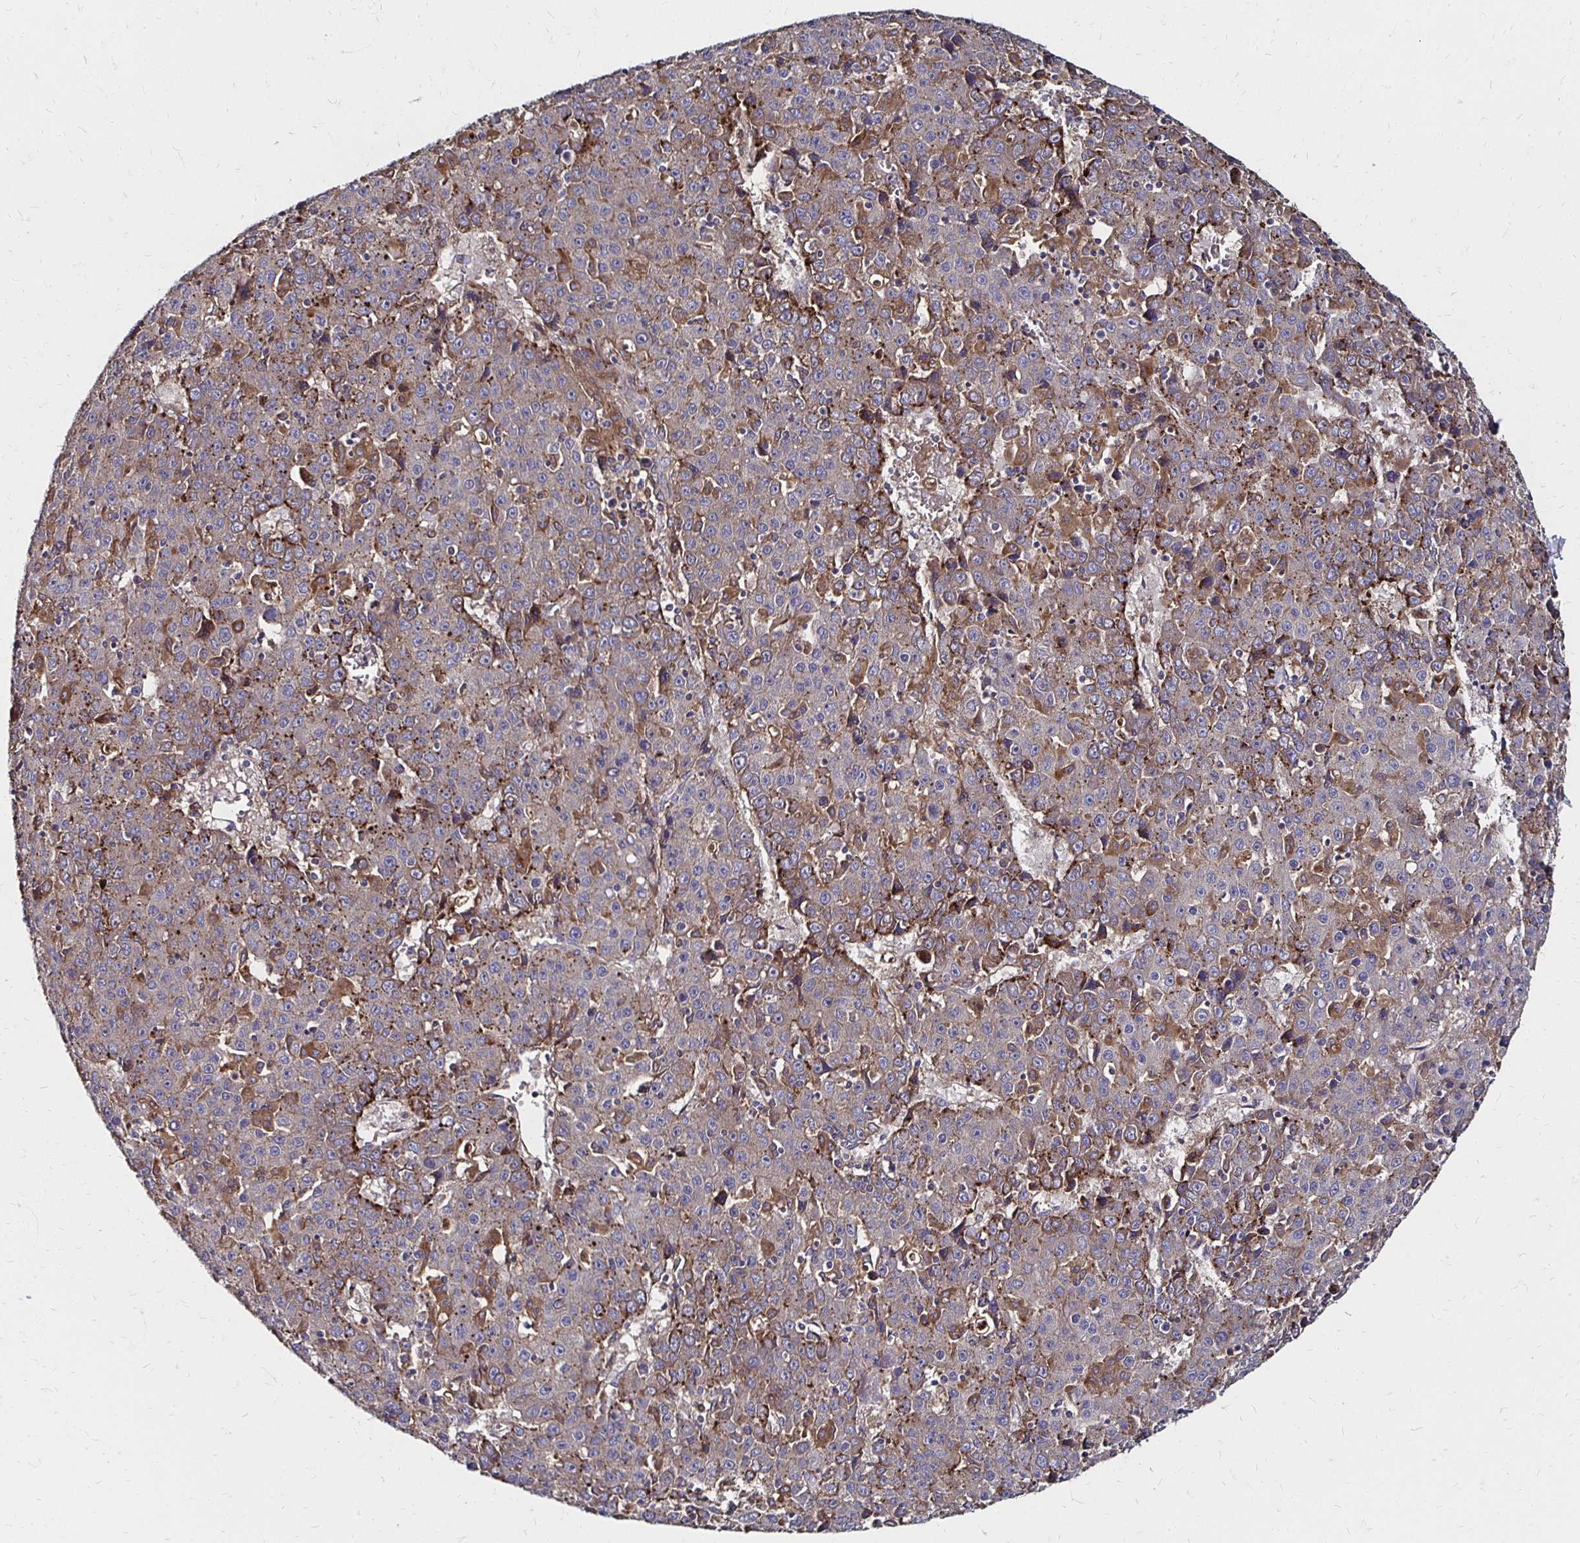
{"staining": {"intensity": "moderate", "quantity": "<25%", "location": "cytoplasmic/membranous"}, "tissue": "liver cancer", "cell_type": "Tumor cells", "image_type": "cancer", "snomed": [{"axis": "morphology", "description": "Carcinoma, Hepatocellular, NOS"}, {"axis": "topography", "description": "Liver"}], "caption": "High-magnification brightfield microscopy of liver cancer (hepatocellular carcinoma) stained with DAB (brown) and counterstained with hematoxylin (blue). tumor cells exhibit moderate cytoplasmic/membranous positivity is identified in about<25% of cells.", "gene": "NCSTN", "patient": {"sex": "female", "age": 53}}